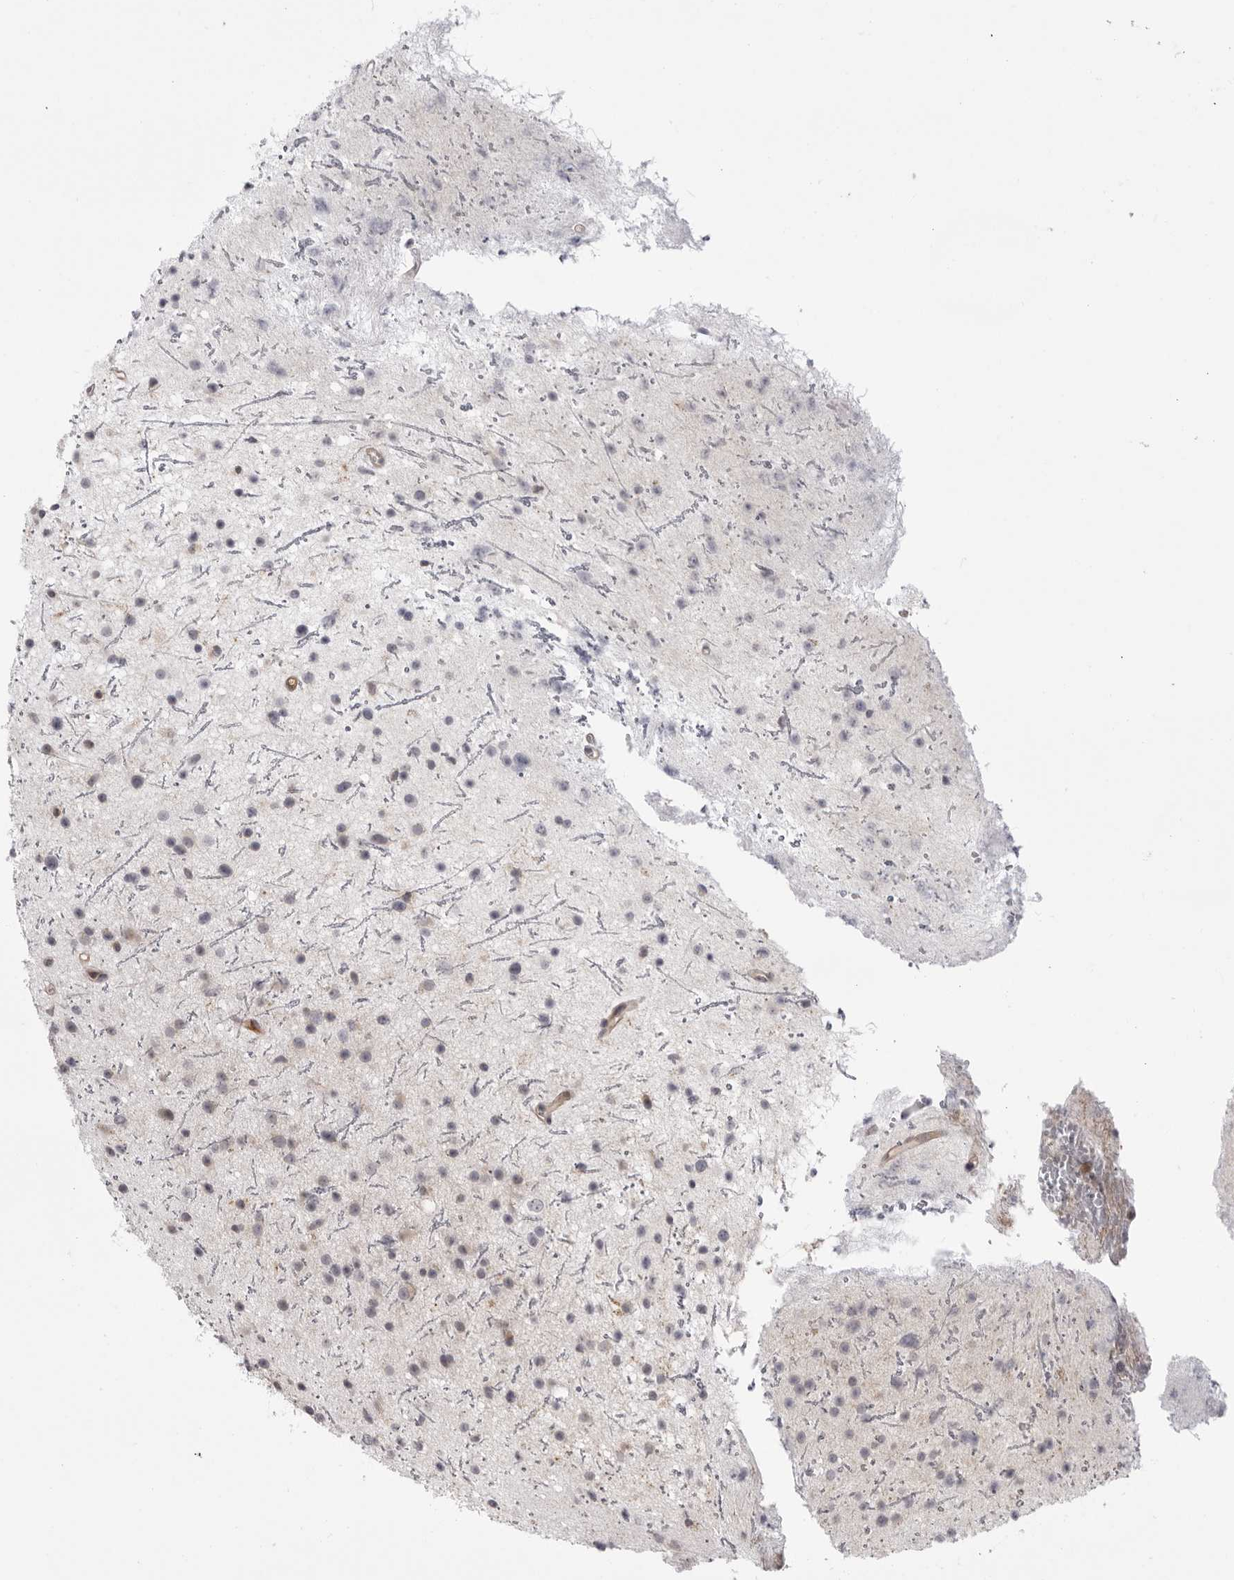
{"staining": {"intensity": "negative", "quantity": "none", "location": "none"}, "tissue": "glioma", "cell_type": "Tumor cells", "image_type": "cancer", "snomed": [{"axis": "morphology", "description": "Glioma, malignant, Low grade"}, {"axis": "topography", "description": "Cerebral cortex"}], "caption": "Immunohistochemistry of low-grade glioma (malignant) exhibits no positivity in tumor cells.", "gene": "PLEKHF2", "patient": {"sex": "female", "age": 39}}